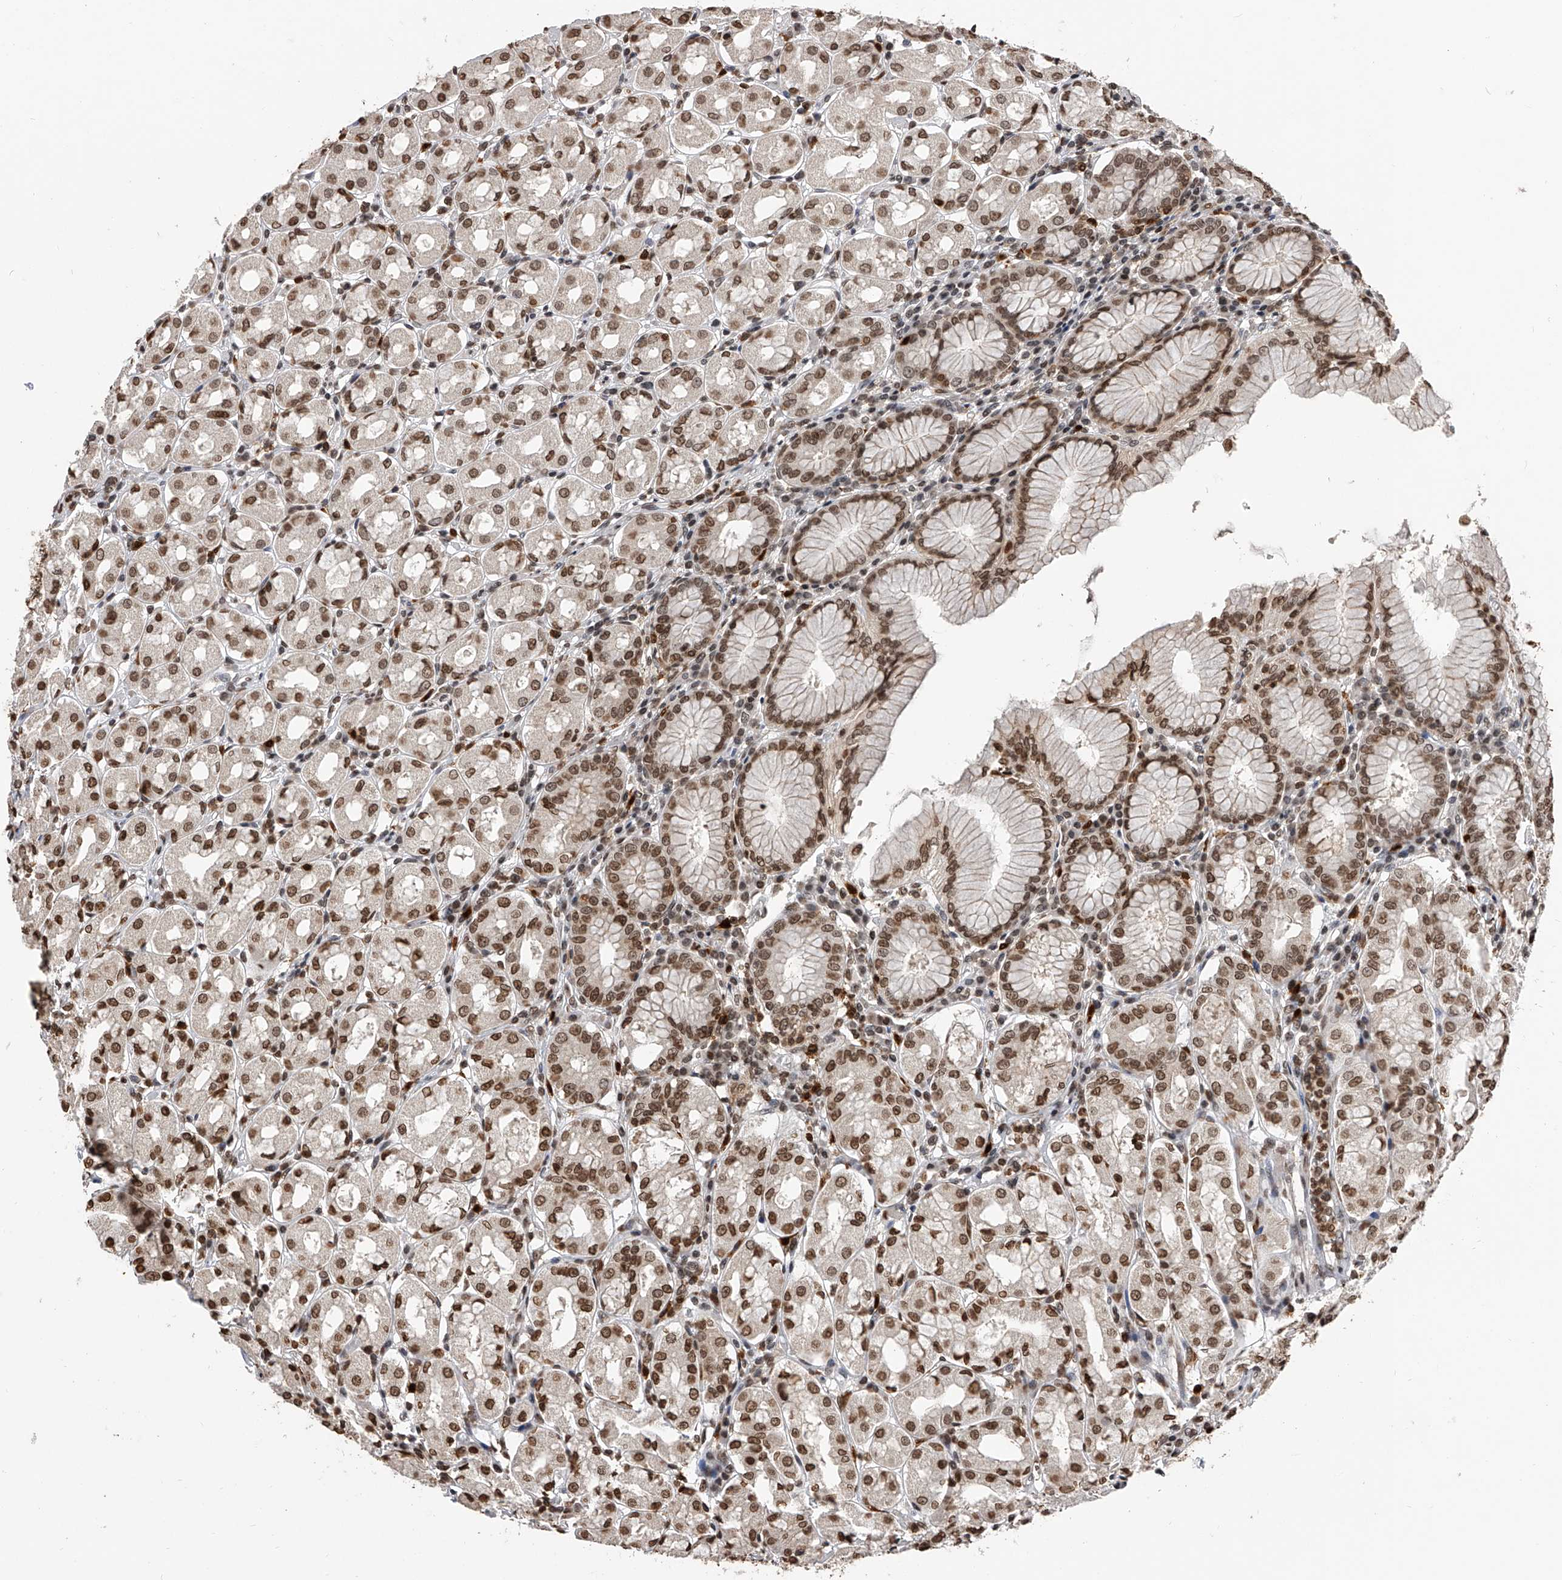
{"staining": {"intensity": "moderate", "quantity": ">75%", "location": "nuclear"}, "tissue": "stomach", "cell_type": "Glandular cells", "image_type": "normal", "snomed": [{"axis": "morphology", "description": "Normal tissue, NOS"}, {"axis": "topography", "description": "Stomach"}, {"axis": "topography", "description": "Stomach, lower"}], "caption": "Immunohistochemistry photomicrograph of benign stomach: human stomach stained using immunohistochemistry (IHC) shows medium levels of moderate protein expression localized specifically in the nuclear of glandular cells, appearing as a nuclear brown color.", "gene": "CFAP410", "patient": {"sex": "female", "age": 56}}